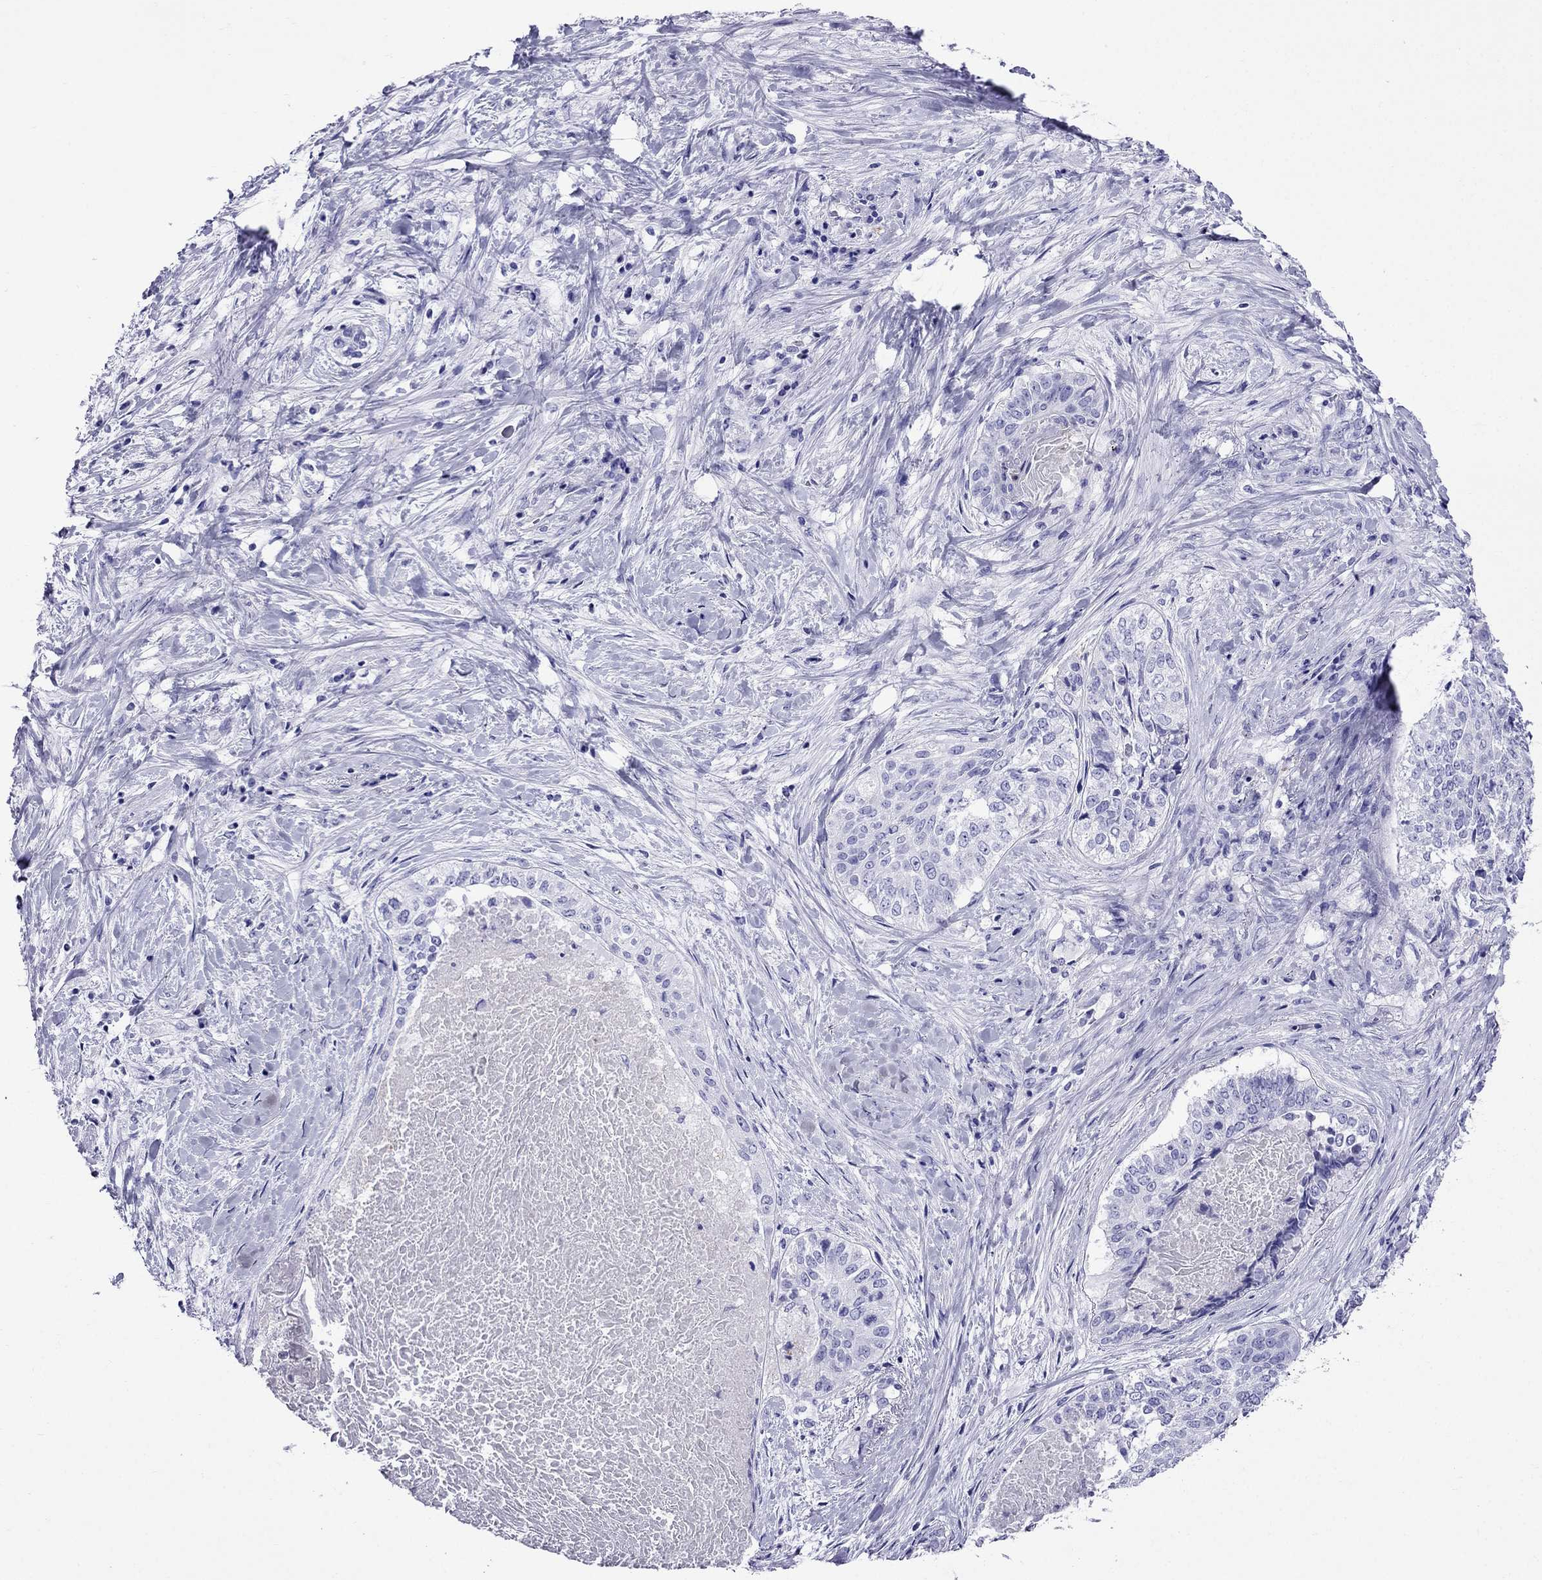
{"staining": {"intensity": "negative", "quantity": "none", "location": "none"}, "tissue": "lung cancer", "cell_type": "Tumor cells", "image_type": "cancer", "snomed": [{"axis": "morphology", "description": "Squamous cell carcinoma, NOS"}, {"axis": "topography", "description": "Lung"}], "caption": "A histopathology image of lung cancer (squamous cell carcinoma) stained for a protein demonstrates no brown staining in tumor cells.", "gene": "CRYBA1", "patient": {"sex": "male", "age": 64}}